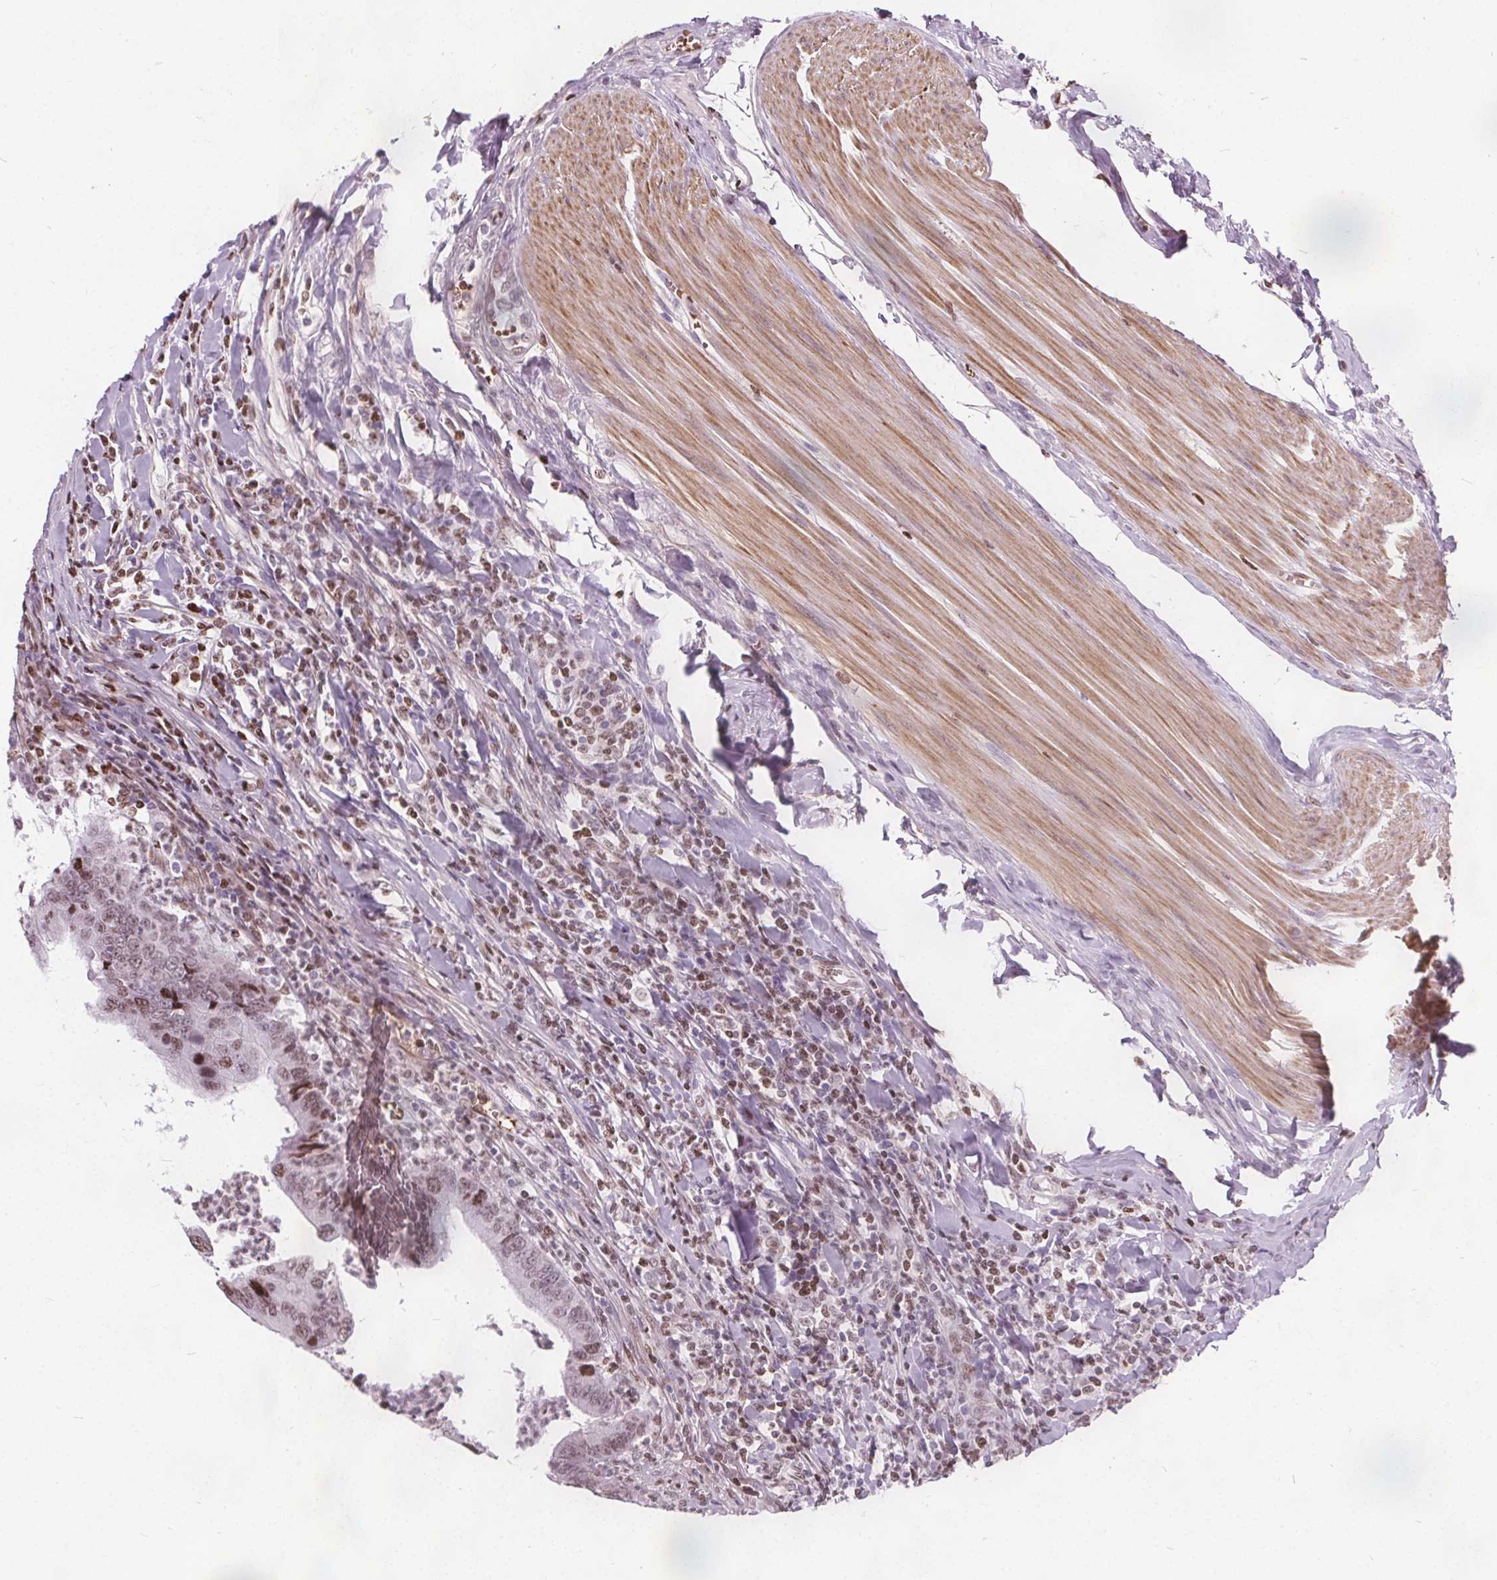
{"staining": {"intensity": "moderate", "quantity": "<25%", "location": "nuclear"}, "tissue": "colorectal cancer", "cell_type": "Tumor cells", "image_type": "cancer", "snomed": [{"axis": "morphology", "description": "Adenocarcinoma, NOS"}, {"axis": "topography", "description": "Colon"}], "caption": "Human adenocarcinoma (colorectal) stained with a protein marker shows moderate staining in tumor cells.", "gene": "ISLR2", "patient": {"sex": "female", "age": 67}}